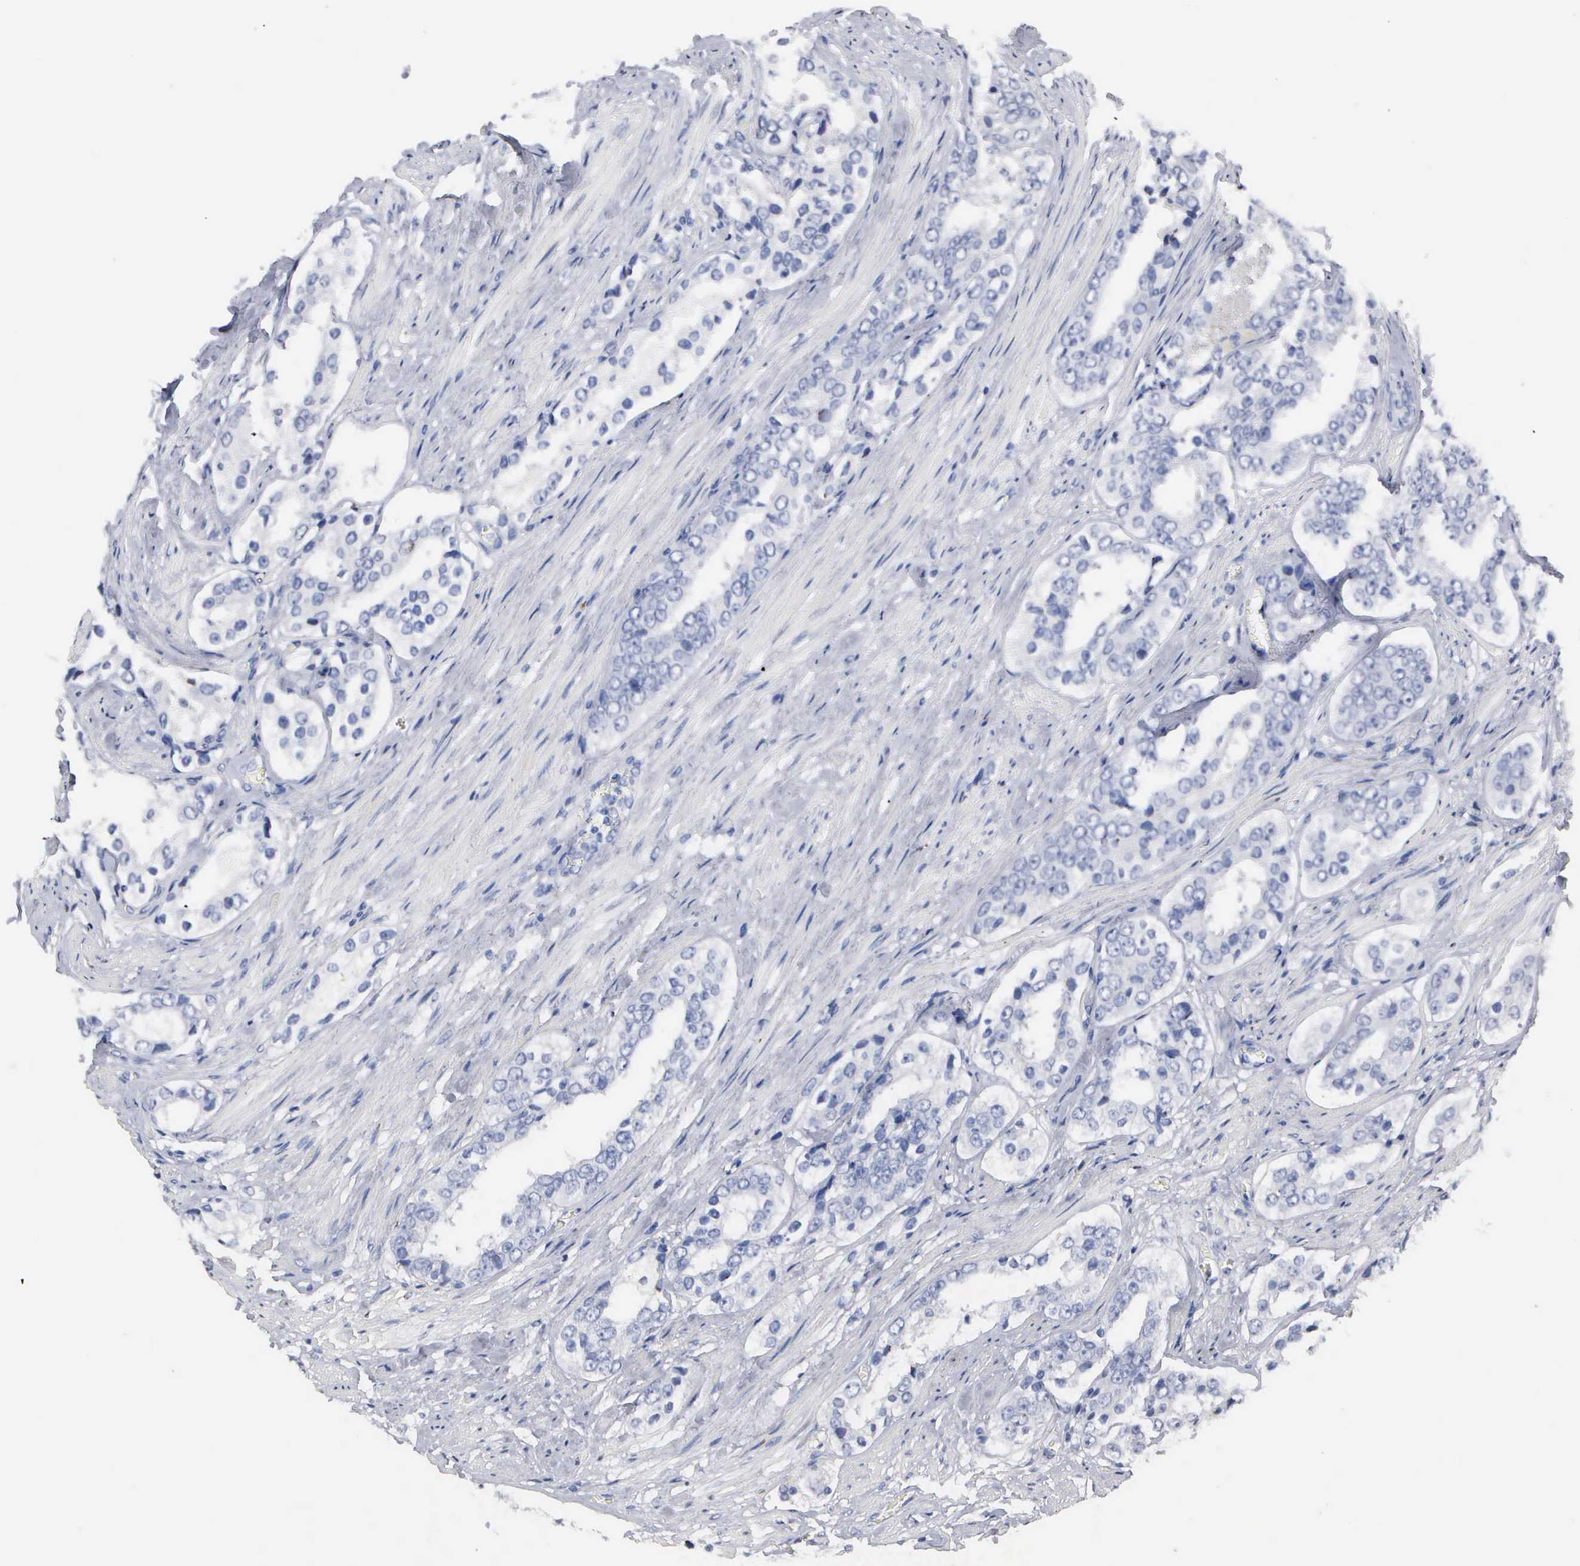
{"staining": {"intensity": "negative", "quantity": "none", "location": "none"}, "tissue": "prostate cancer", "cell_type": "Tumor cells", "image_type": "cancer", "snomed": [{"axis": "morphology", "description": "Adenocarcinoma, Medium grade"}, {"axis": "topography", "description": "Prostate"}], "caption": "DAB (3,3'-diaminobenzidine) immunohistochemical staining of human adenocarcinoma (medium-grade) (prostate) reveals no significant staining in tumor cells. (DAB IHC with hematoxylin counter stain).", "gene": "ASPHD2", "patient": {"sex": "male", "age": 73}}